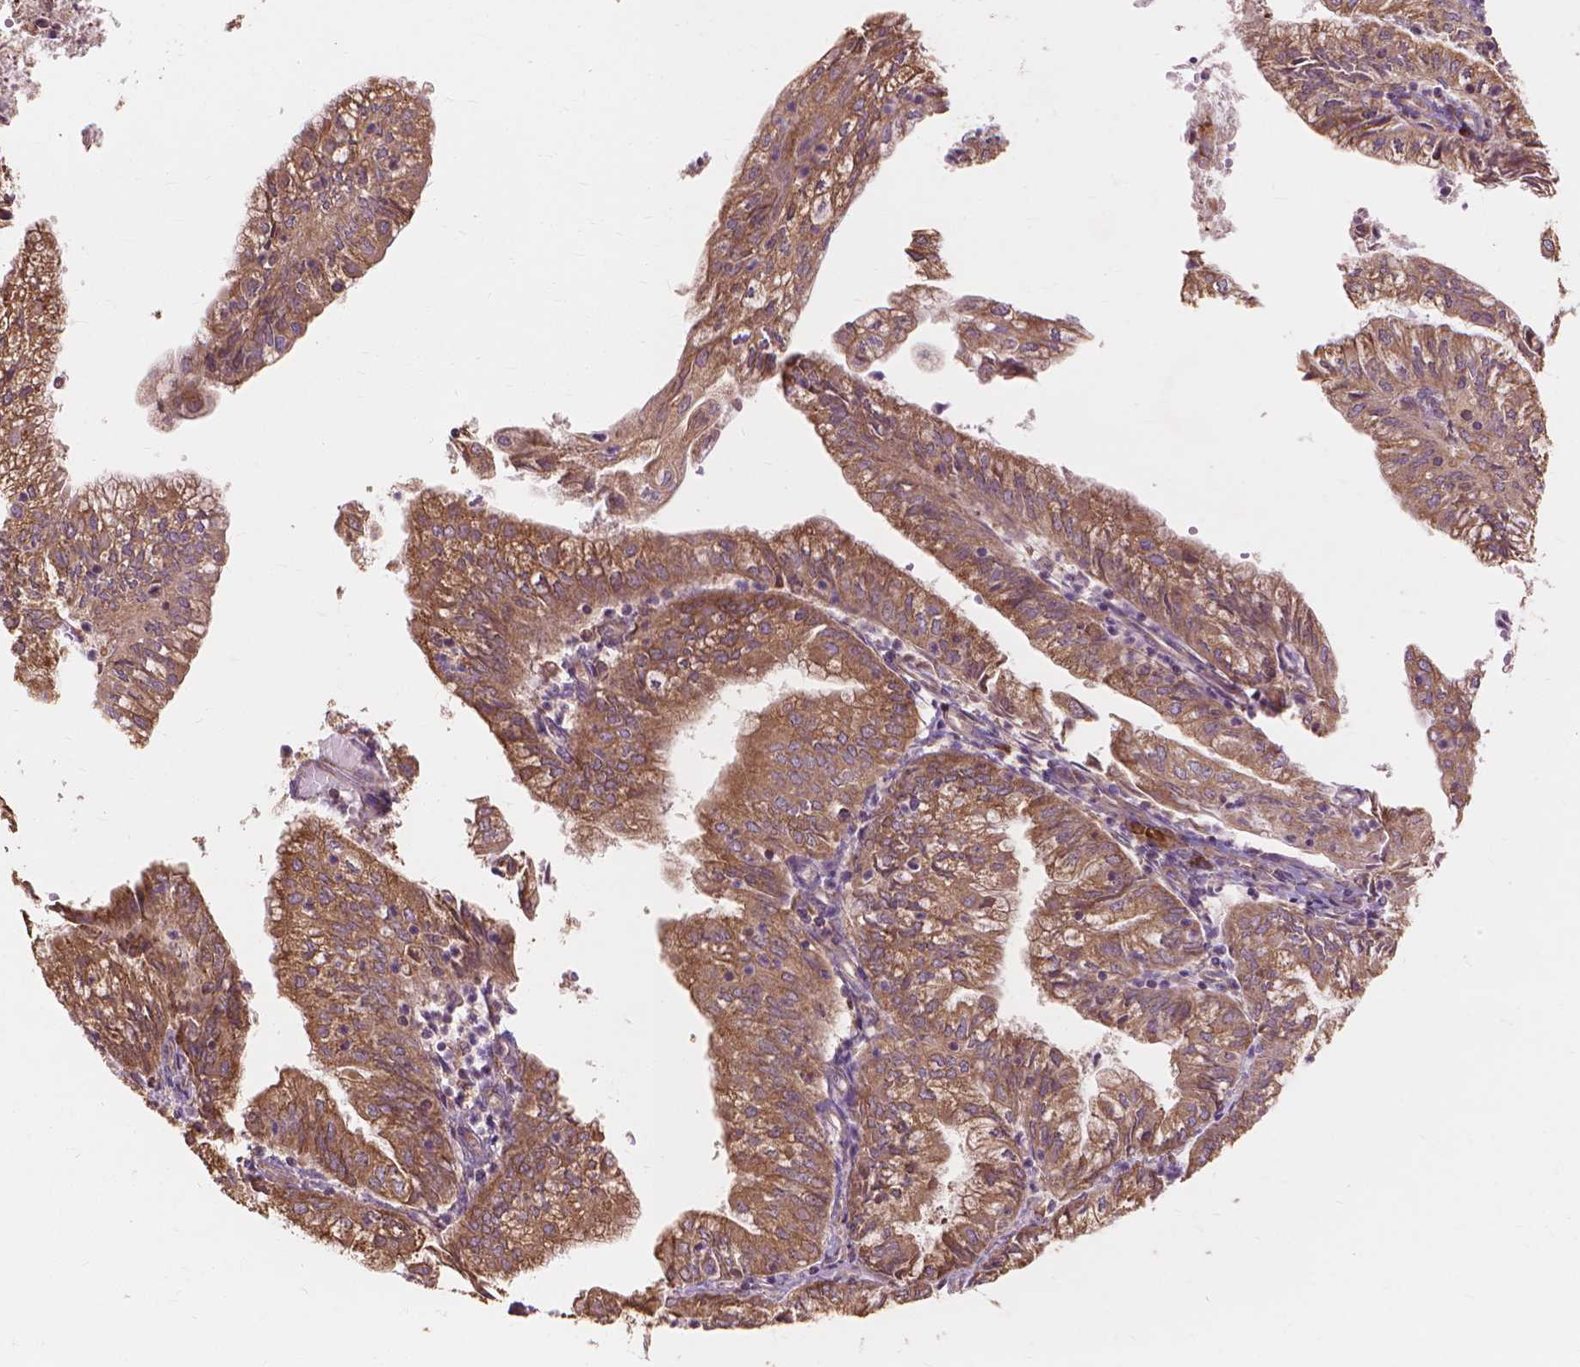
{"staining": {"intensity": "moderate", "quantity": ">75%", "location": "cytoplasmic/membranous"}, "tissue": "endometrial cancer", "cell_type": "Tumor cells", "image_type": "cancer", "snomed": [{"axis": "morphology", "description": "Adenocarcinoma, NOS"}, {"axis": "topography", "description": "Endometrium"}], "caption": "Immunohistochemical staining of adenocarcinoma (endometrial) exhibits medium levels of moderate cytoplasmic/membranous protein positivity in approximately >75% of tumor cells.", "gene": "TAB2", "patient": {"sex": "female", "age": 55}}